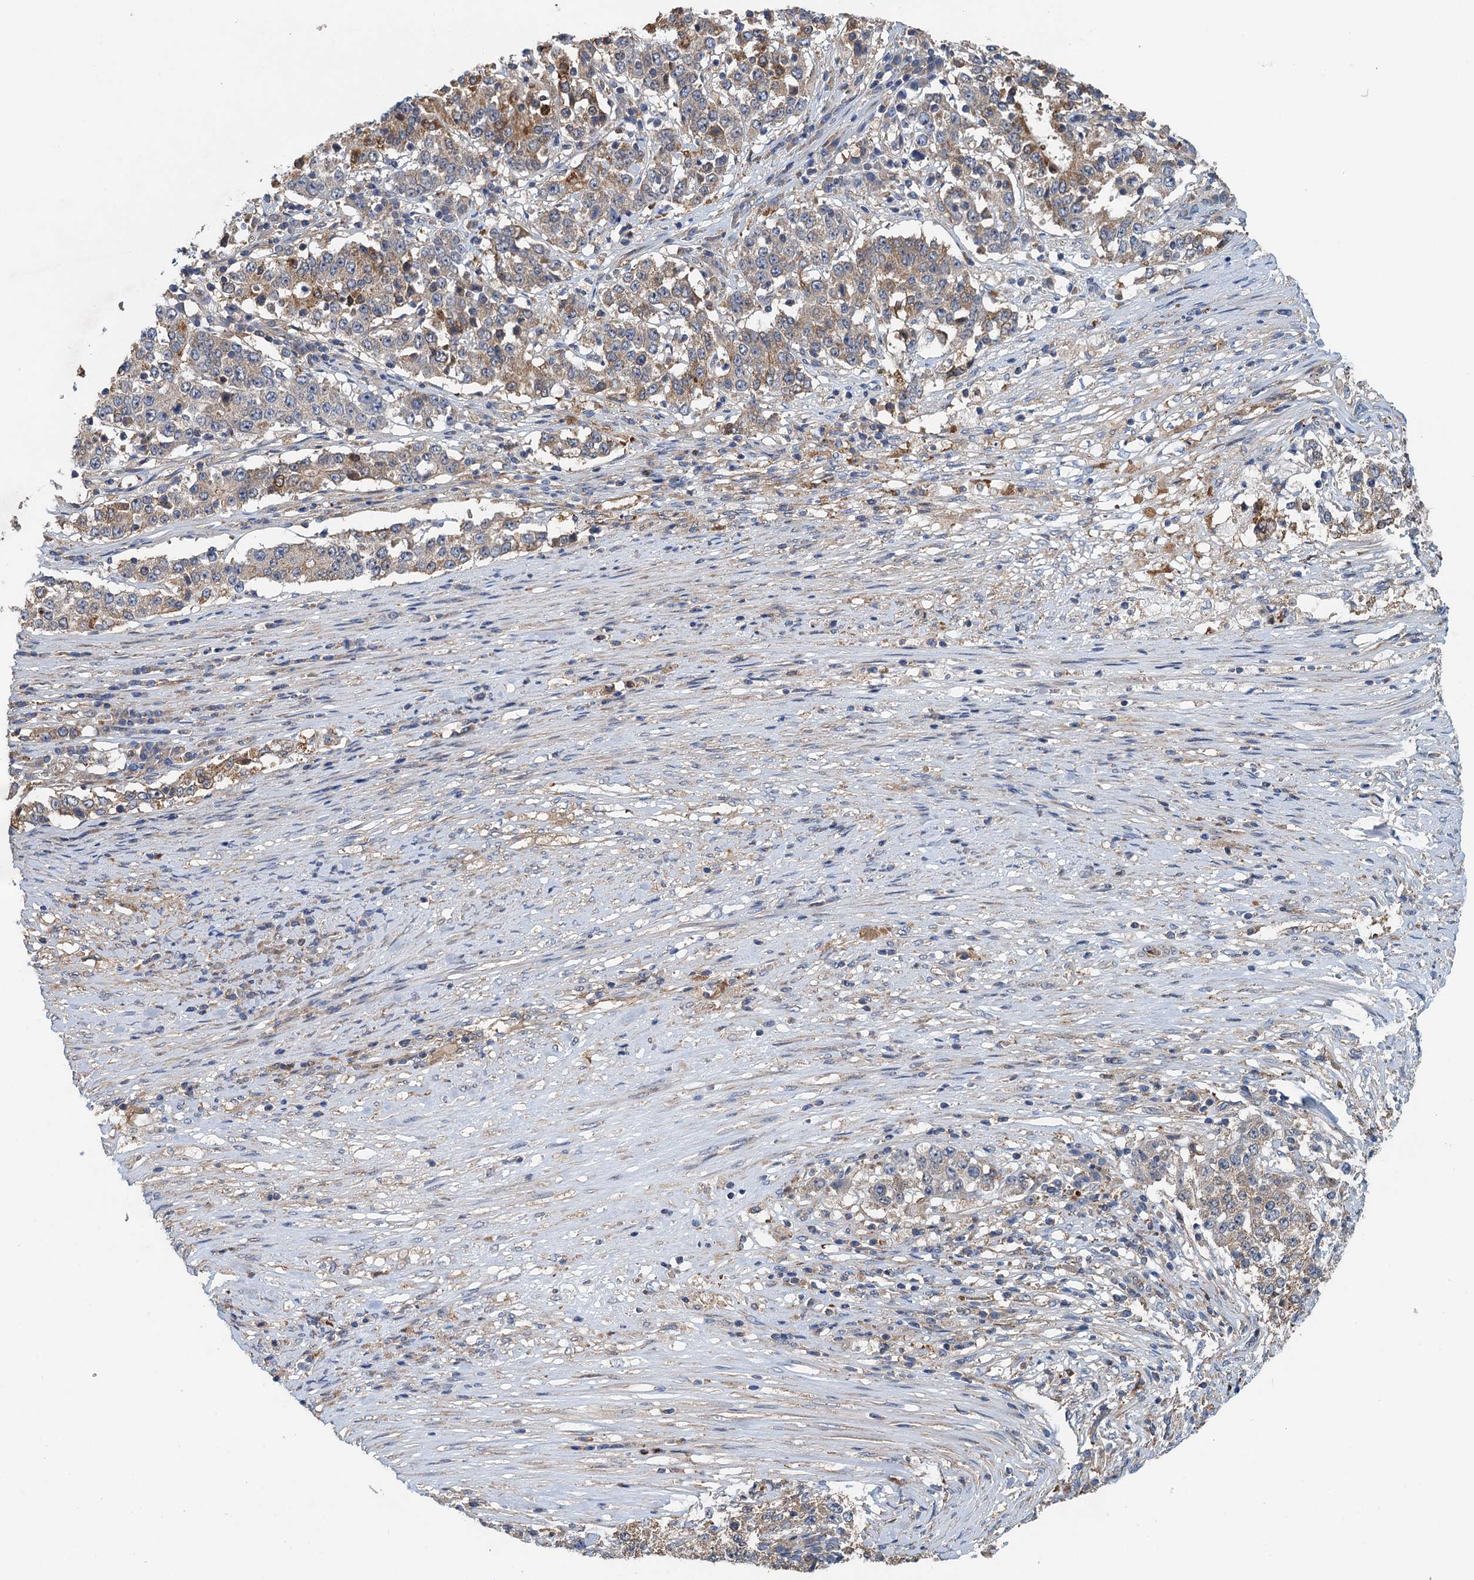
{"staining": {"intensity": "weak", "quantity": "25%-75%", "location": "cytoplasmic/membranous"}, "tissue": "stomach cancer", "cell_type": "Tumor cells", "image_type": "cancer", "snomed": [{"axis": "morphology", "description": "Adenocarcinoma, NOS"}, {"axis": "topography", "description": "Stomach"}], "caption": "Immunohistochemical staining of stomach cancer displays low levels of weak cytoplasmic/membranous expression in approximately 25%-75% of tumor cells. The staining was performed using DAB (3,3'-diaminobenzidine) to visualize the protein expression in brown, while the nuclei were stained in blue with hematoxylin (Magnification: 20x).", "gene": "RSAD2", "patient": {"sex": "male", "age": 59}}